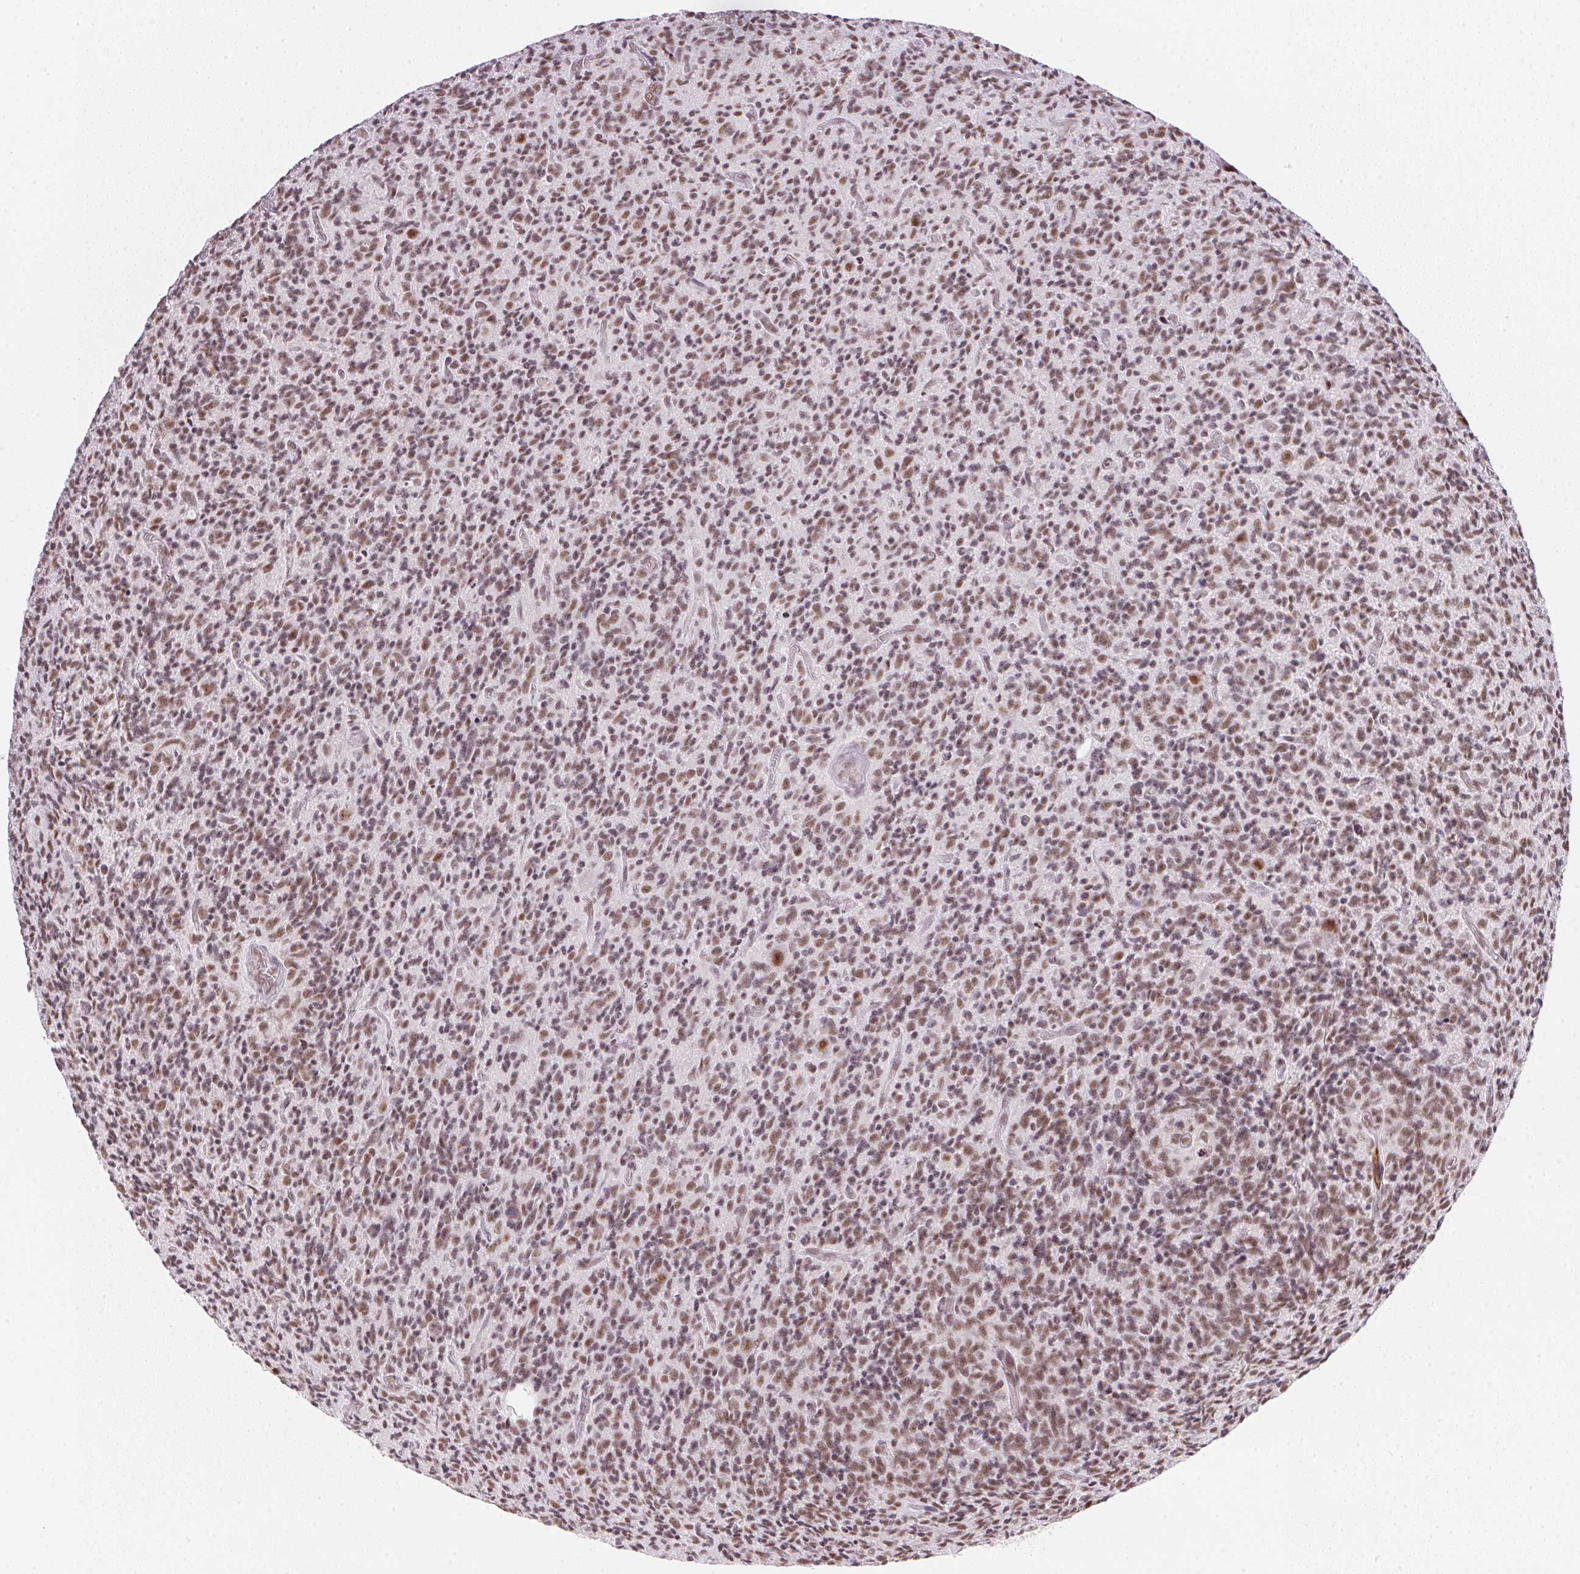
{"staining": {"intensity": "moderate", "quantity": ">75%", "location": "nuclear"}, "tissue": "glioma", "cell_type": "Tumor cells", "image_type": "cancer", "snomed": [{"axis": "morphology", "description": "Glioma, malignant, High grade"}, {"axis": "topography", "description": "Brain"}], "caption": "High-power microscopy captured an immunohistochemistry image of malignant glioma (high-grade), revealing moderate nuclear positivity in about >75% of tumor cells.", "gene": "SRSF7", "patient": {"sex": "male", "age": 76}}